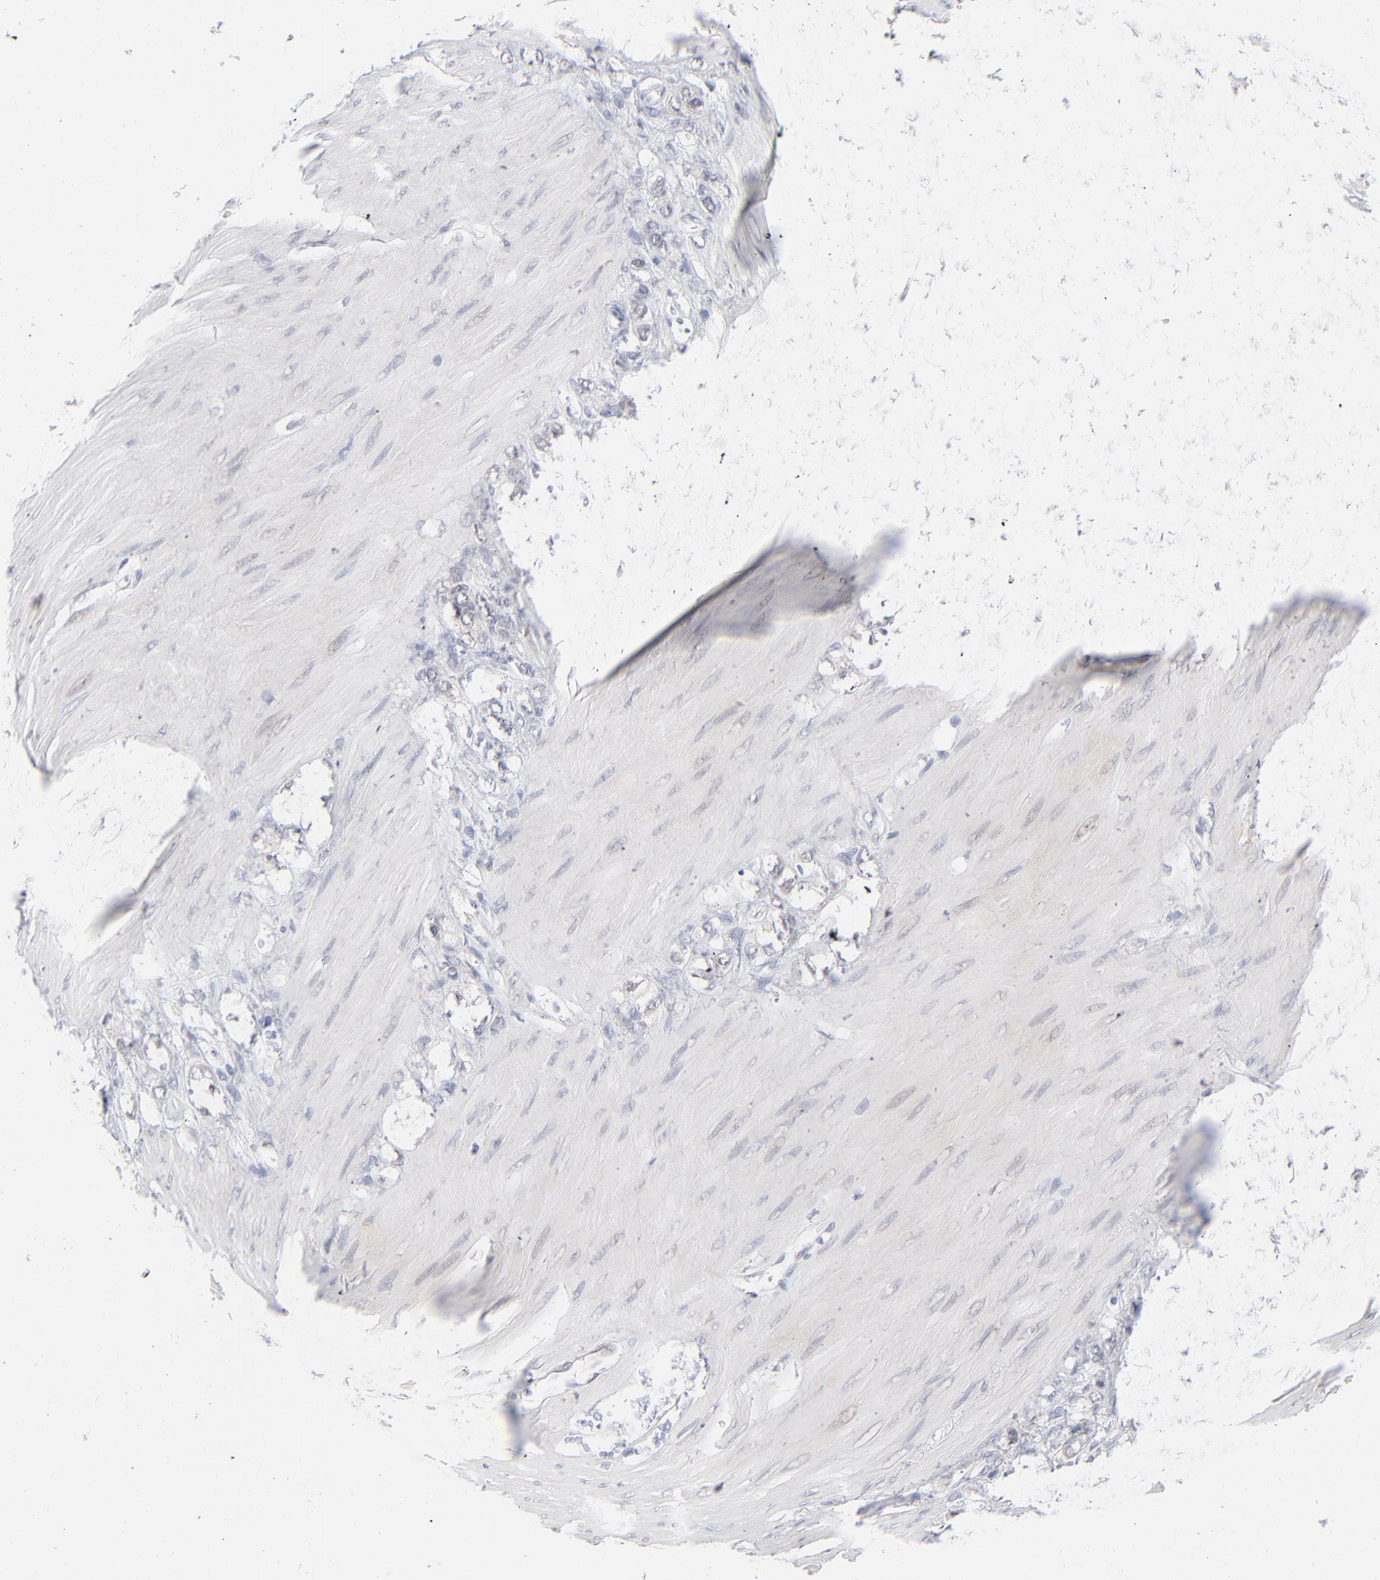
{"staining": {"intensity": "negative", "quantity": "none", "location": "none"}, "tissue": "stomach cancer", "cell_type": "Tumor cells", "image_type": "cancer", "snomed": [{"axis": "morphology", "description": "Normal tissue, NOS"}, {"axis": "morphology", "description": "Adenocarcinoma, NOS"}, {"axis": "morphology", "description": "Adenocarcinoma, High grade"}, {"axis": "topography", "description": "Stomach, upper"}, {"axis": "topography", "description": "Stomach"}], "caption": "IHC micrograph of stomach cancer stained for a protein (brown), which displays no staining in tumor cells.", "gene": "RBM3", "patient": {"sex": "female", "age": 65}}